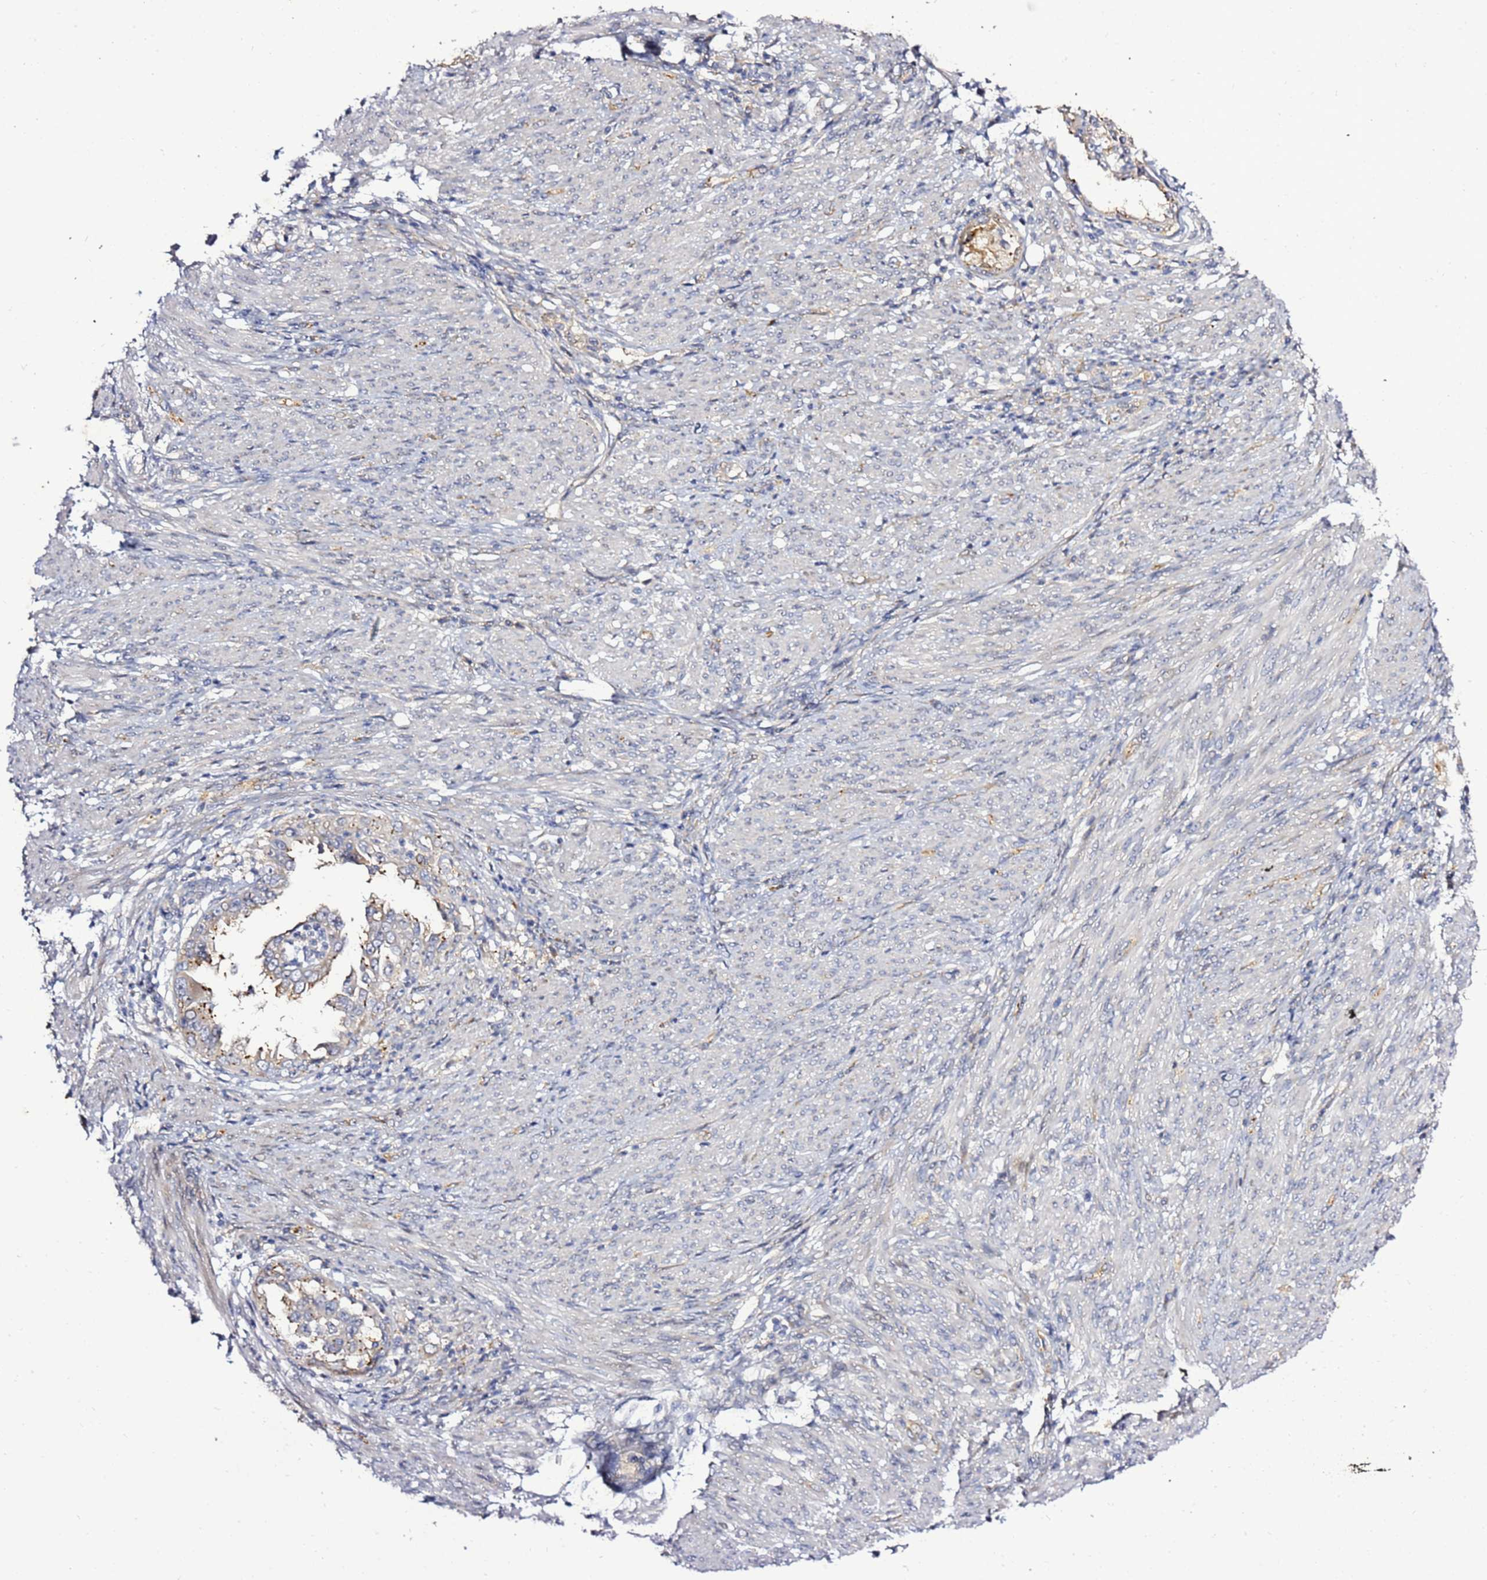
{"staining": {"intensity": "weak", "quantity": "<25%", "location": "cytoplasmic/membranous"}, "tissue": "endometrial cancer", "cell_type": "Tumor cells", "image_type": "cancer", "snomed": [{"axis": "morphology", "description": "Adenocarcinoma, NOS"}, {"axis": "topography", "description": "Endometrium"}], "caption": "Immunohistochemistry (IHC) of adenocarcinoma (endometrial) exhibits no staining in tumor cells.", "gene": "NOL8", "patient": {"sex": "female", "age": 85}}